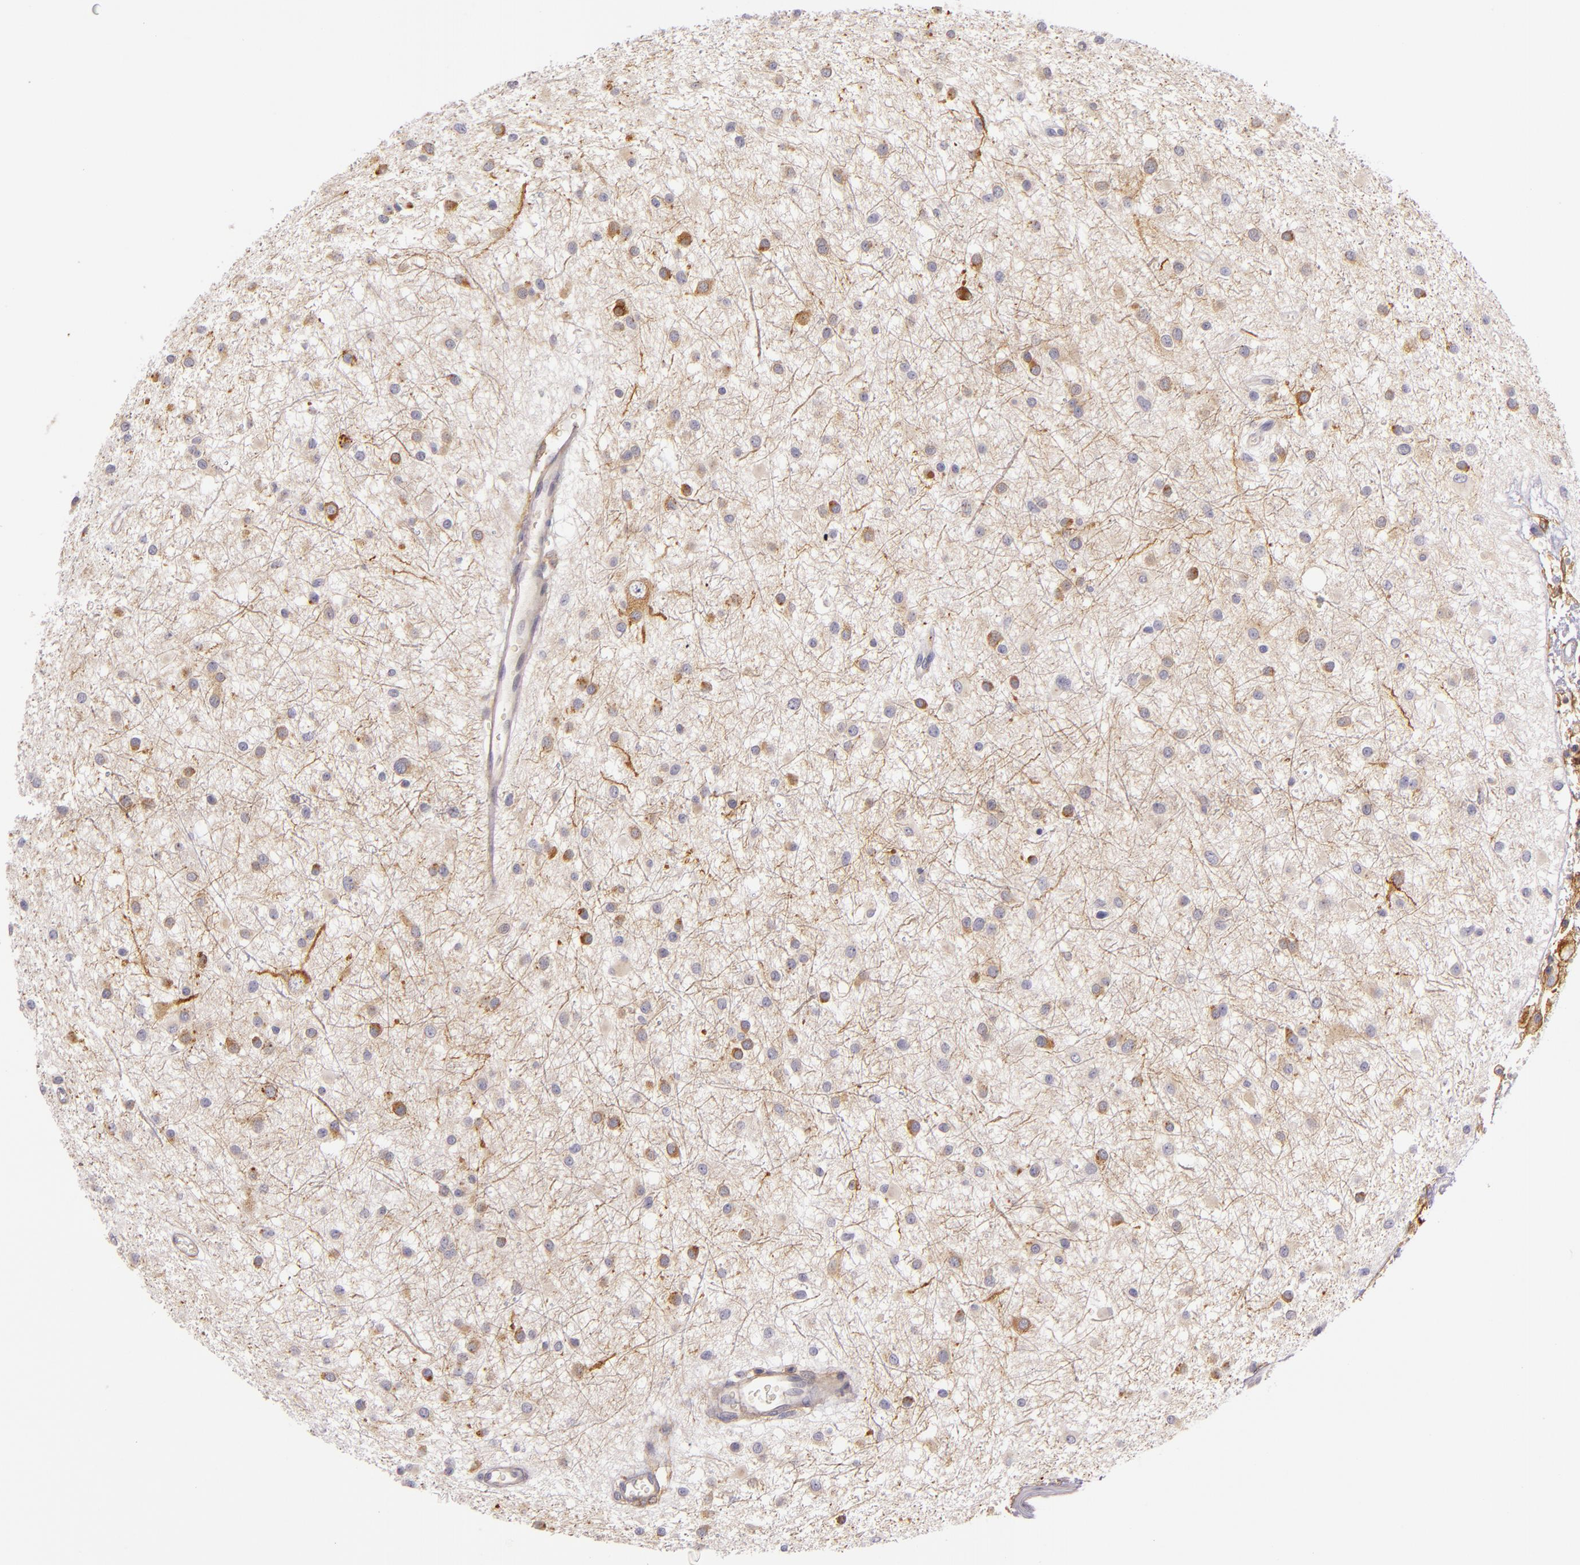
{"staining": {"intensity": "moderate", "quantity": "<25%", "location": "cytoplasmic/membranous"}, "tissue": "glioma", "cell_type": "Tumor cells", "image_type": "cancer", "snomed": [{"axis": "morphology", "description": "Glioma, malignant, Low grade"}, {"axis": "topography", "description": "Brain"}], "caption": "Human malignant glioma (low-grade) stained for a protein (brown) shows moderate cytoplasmic/membranous positive staining in about <25% of tumor cells.", "gene": "CTSF", "patient": {"sex": "female", "age": 36}}